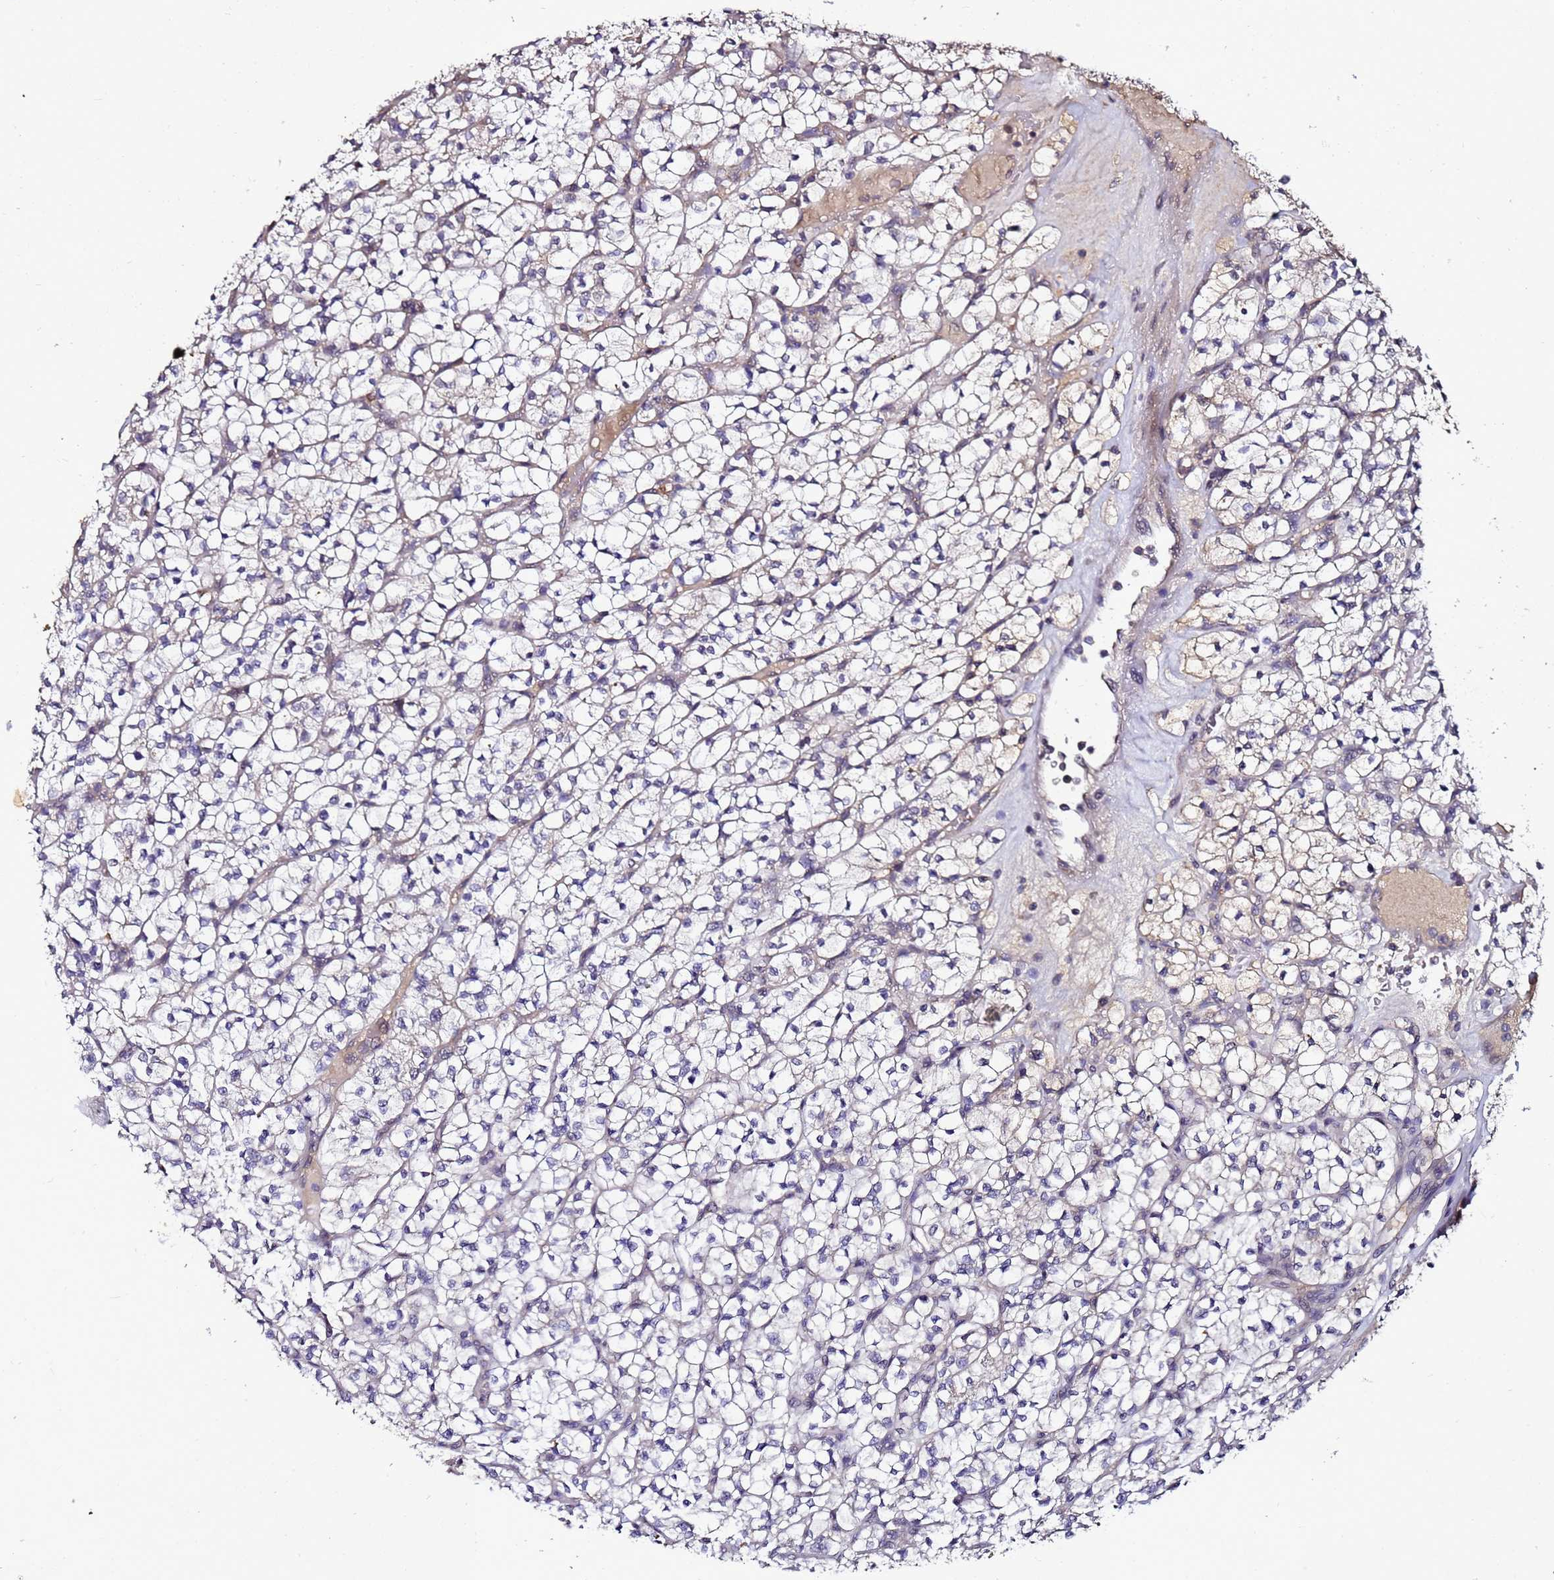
{"staining": {"intensity": "negative", "quantity": "none", "location": "none"}, "tissue": "renal cancer", "cell_type": "Tumor cells", "image_type": "cancer", "snomed": [{"axis": "morphology", "description": "Adenocarcinoma, NOS"}, {"axis": "topography", "description": "Kidney"}], "caption": "Histopathology image shows no protein expression in tumor cells of renal adenocarcinoma tissue.", "gene": "ANKRD17", "patient": {"sex": "female", "age": 64}}